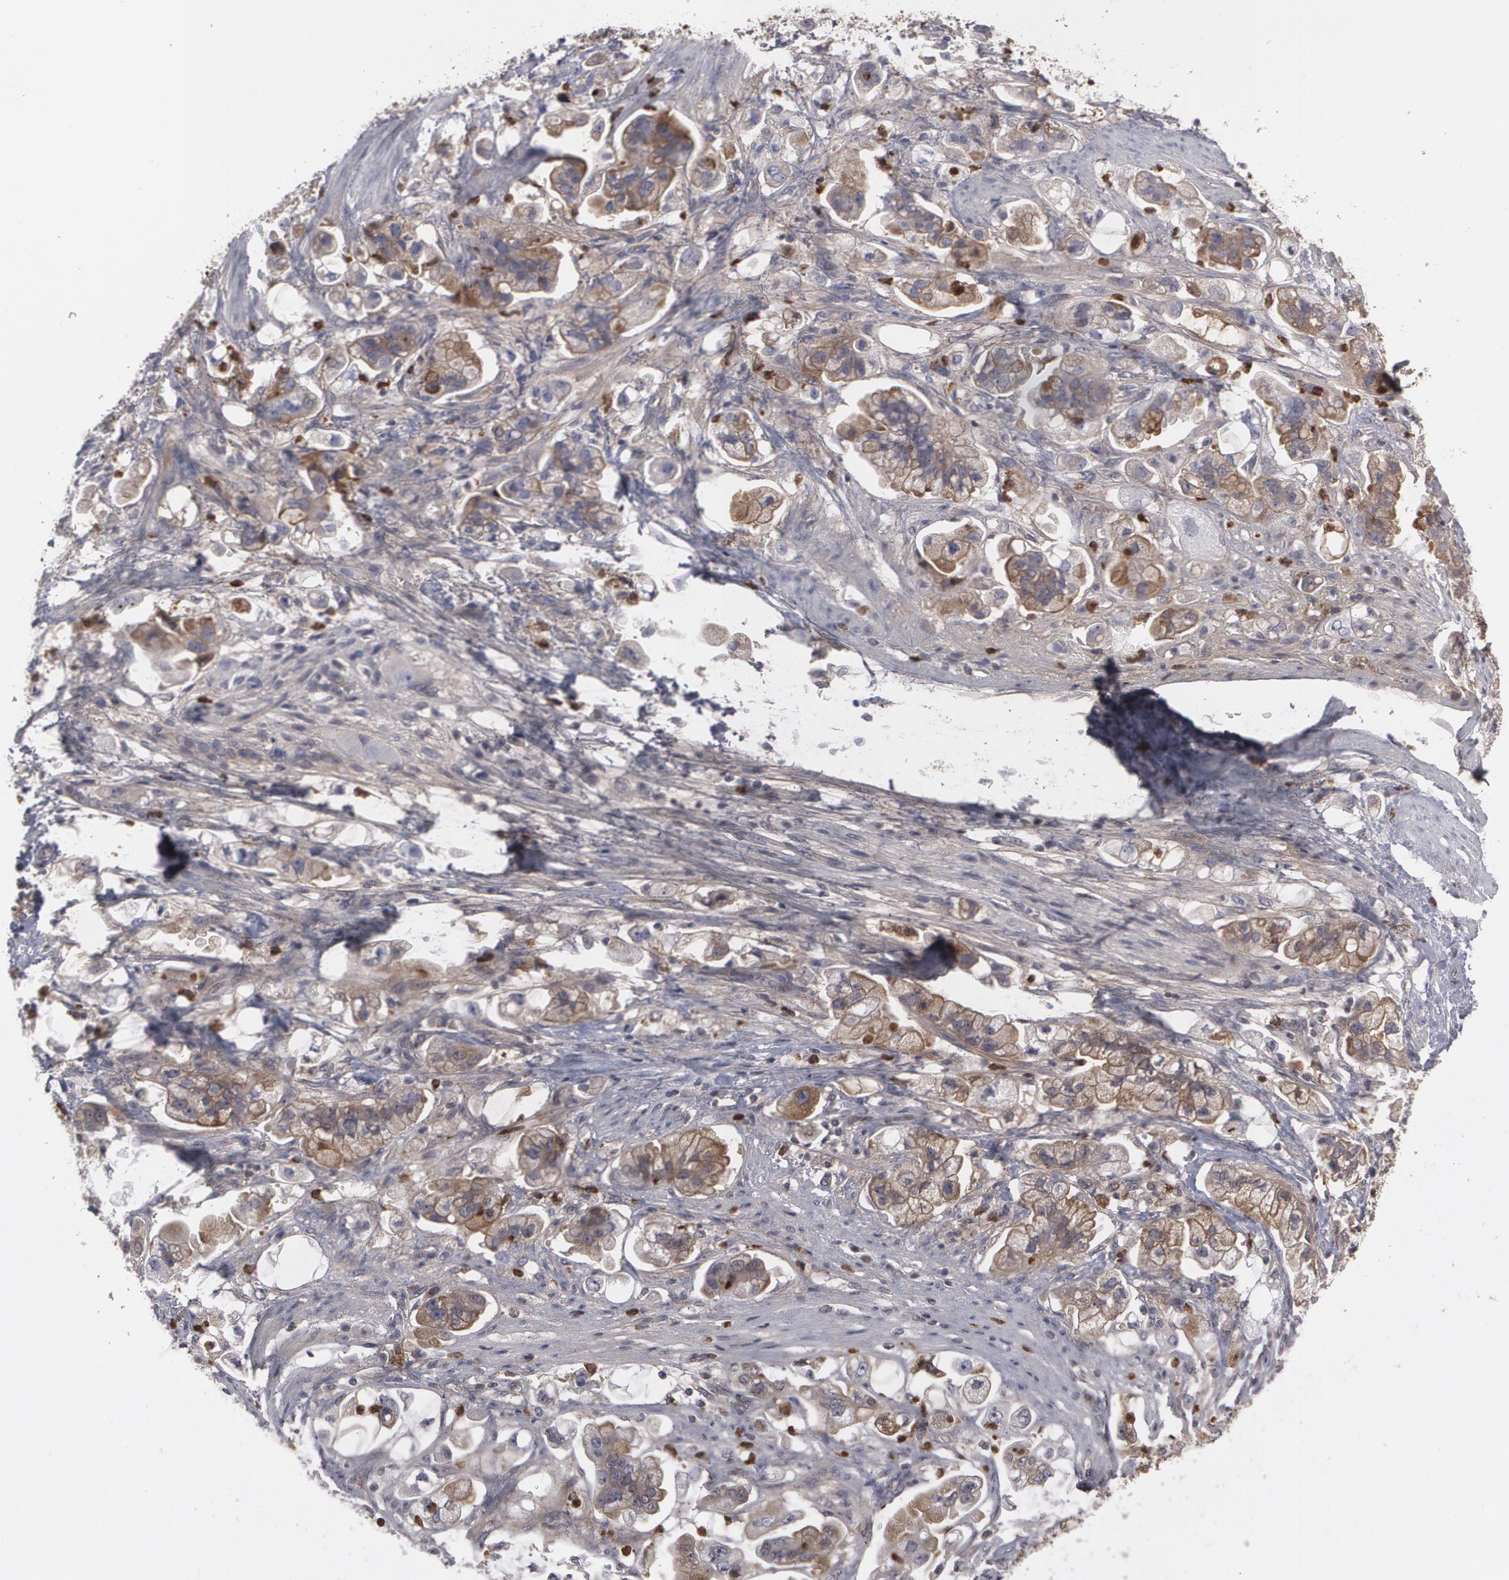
{"staining": {"intensity": "weak", "quantity": "<25%", "location": "cytoplasmic/membranous"}, "tissue": "stomach cancer", "cell_type": "Tumor cells", "image_type": "cancer", "snomed": [{"axis": "morphology", "description": "Adenocarcinoma, NOS"}, {"axis": "topography", "description": "Stomach"}], "caption": "A high-resolution image shows immunohistochemistry staining of stomach adenocarcinoma, which reveals no significant positivity in tumor cells.", "gene": "LRG1", "patient": {"sex": "male", "age": 62}}